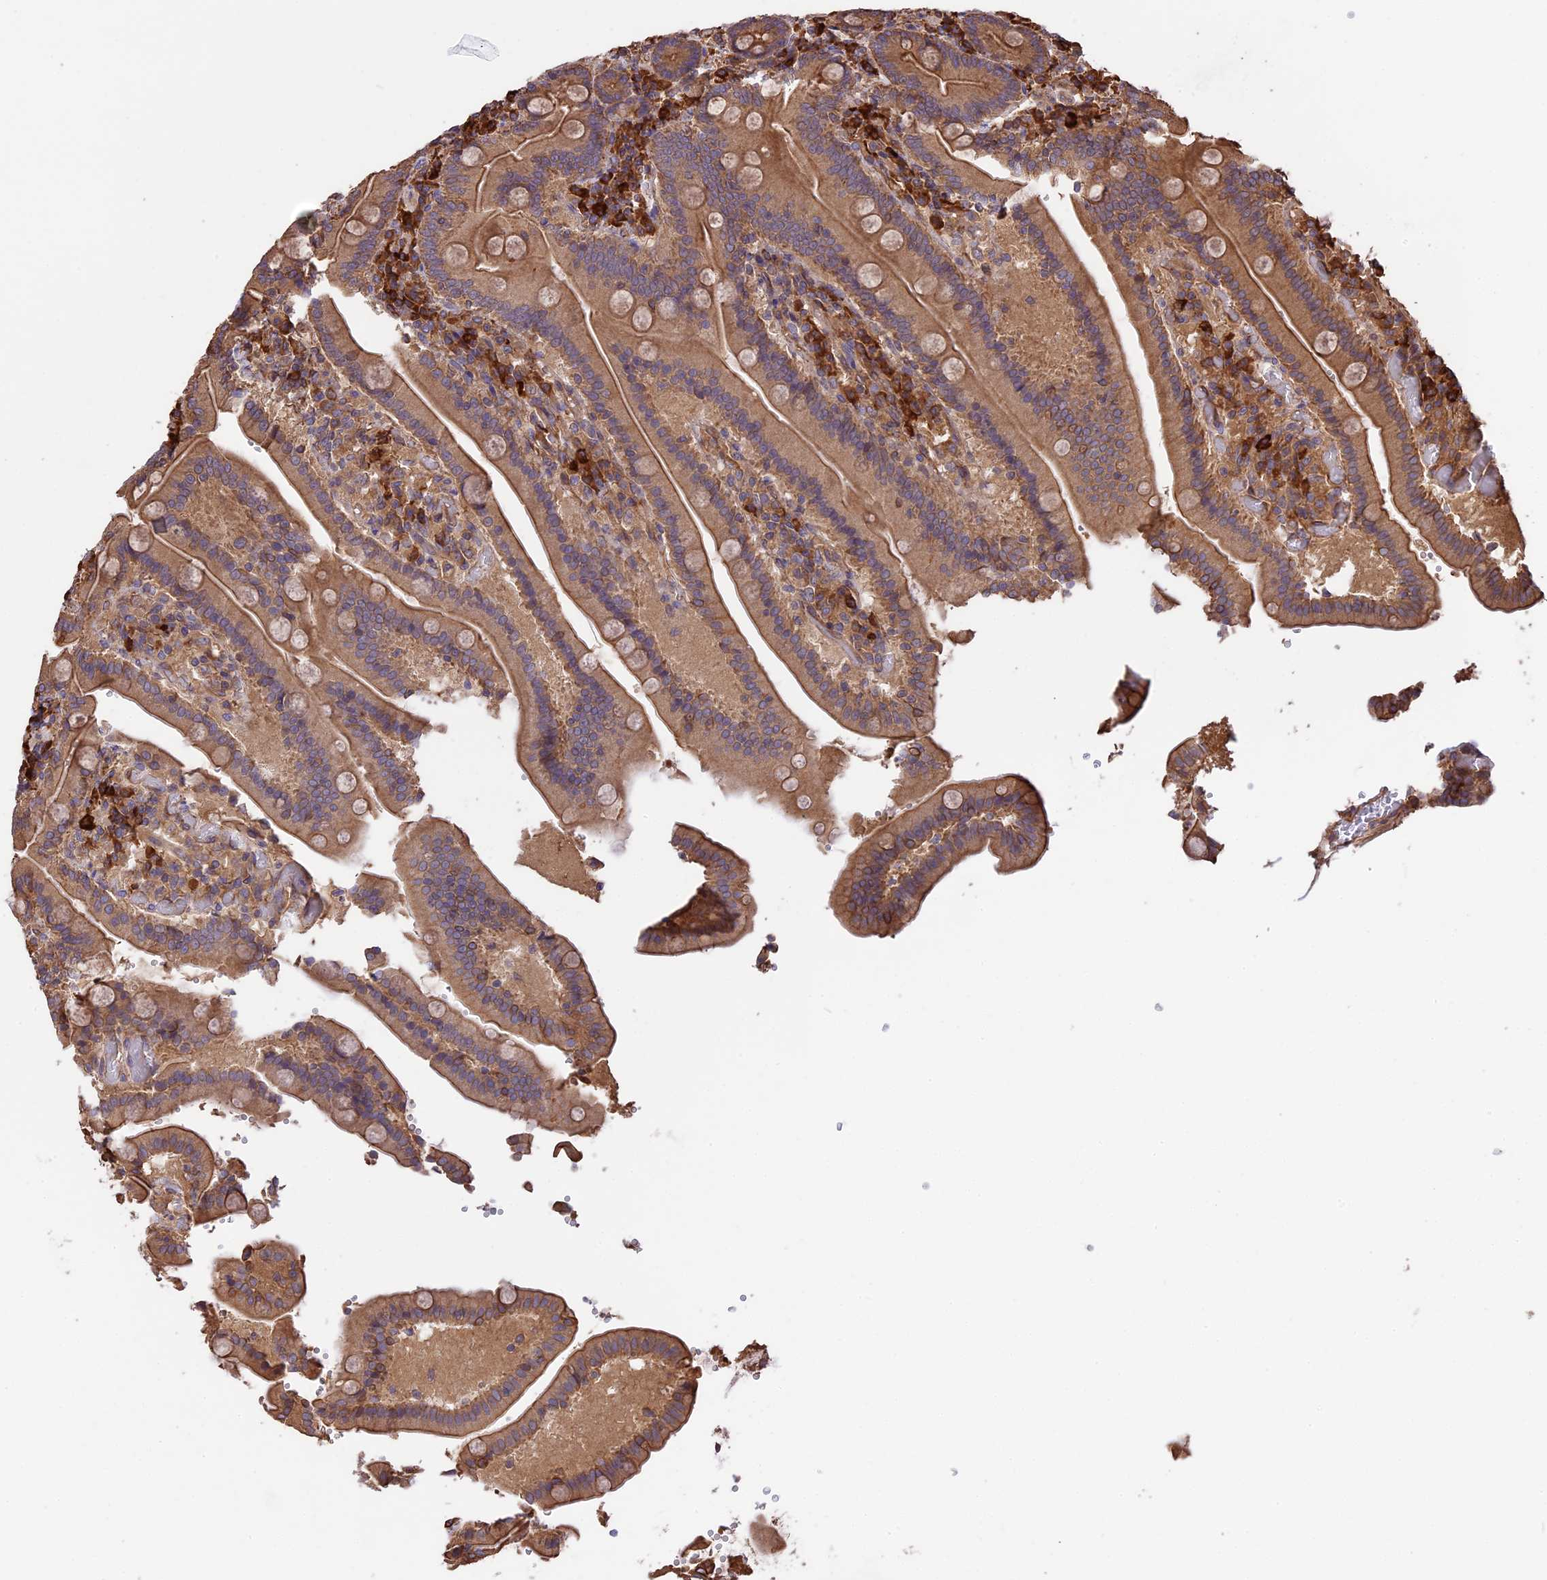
{"staining": {"intensity": "moderate", "quantity": ">75%", "location": "cytoplasmic/membranous"}, "tissue": "duodenum", "cell_type": "Glandular cells", "image_type": "normal", "snomed": [{"axis": "morphology", "description": "Normal tissue, NOS"}, {"axis": "topography", "description": "Duodenum"}], "caption": "Duodenum stained with DAB immunohistochemistry reveals medium levels of moderate cytoplasmic/membranous positivity in about >75% of glandular cells. (brown staining indicates protein expression, while blue staining denotes nuclei).", "gene": "GAS8", "patient": {"sex": "female", "age": 62}}